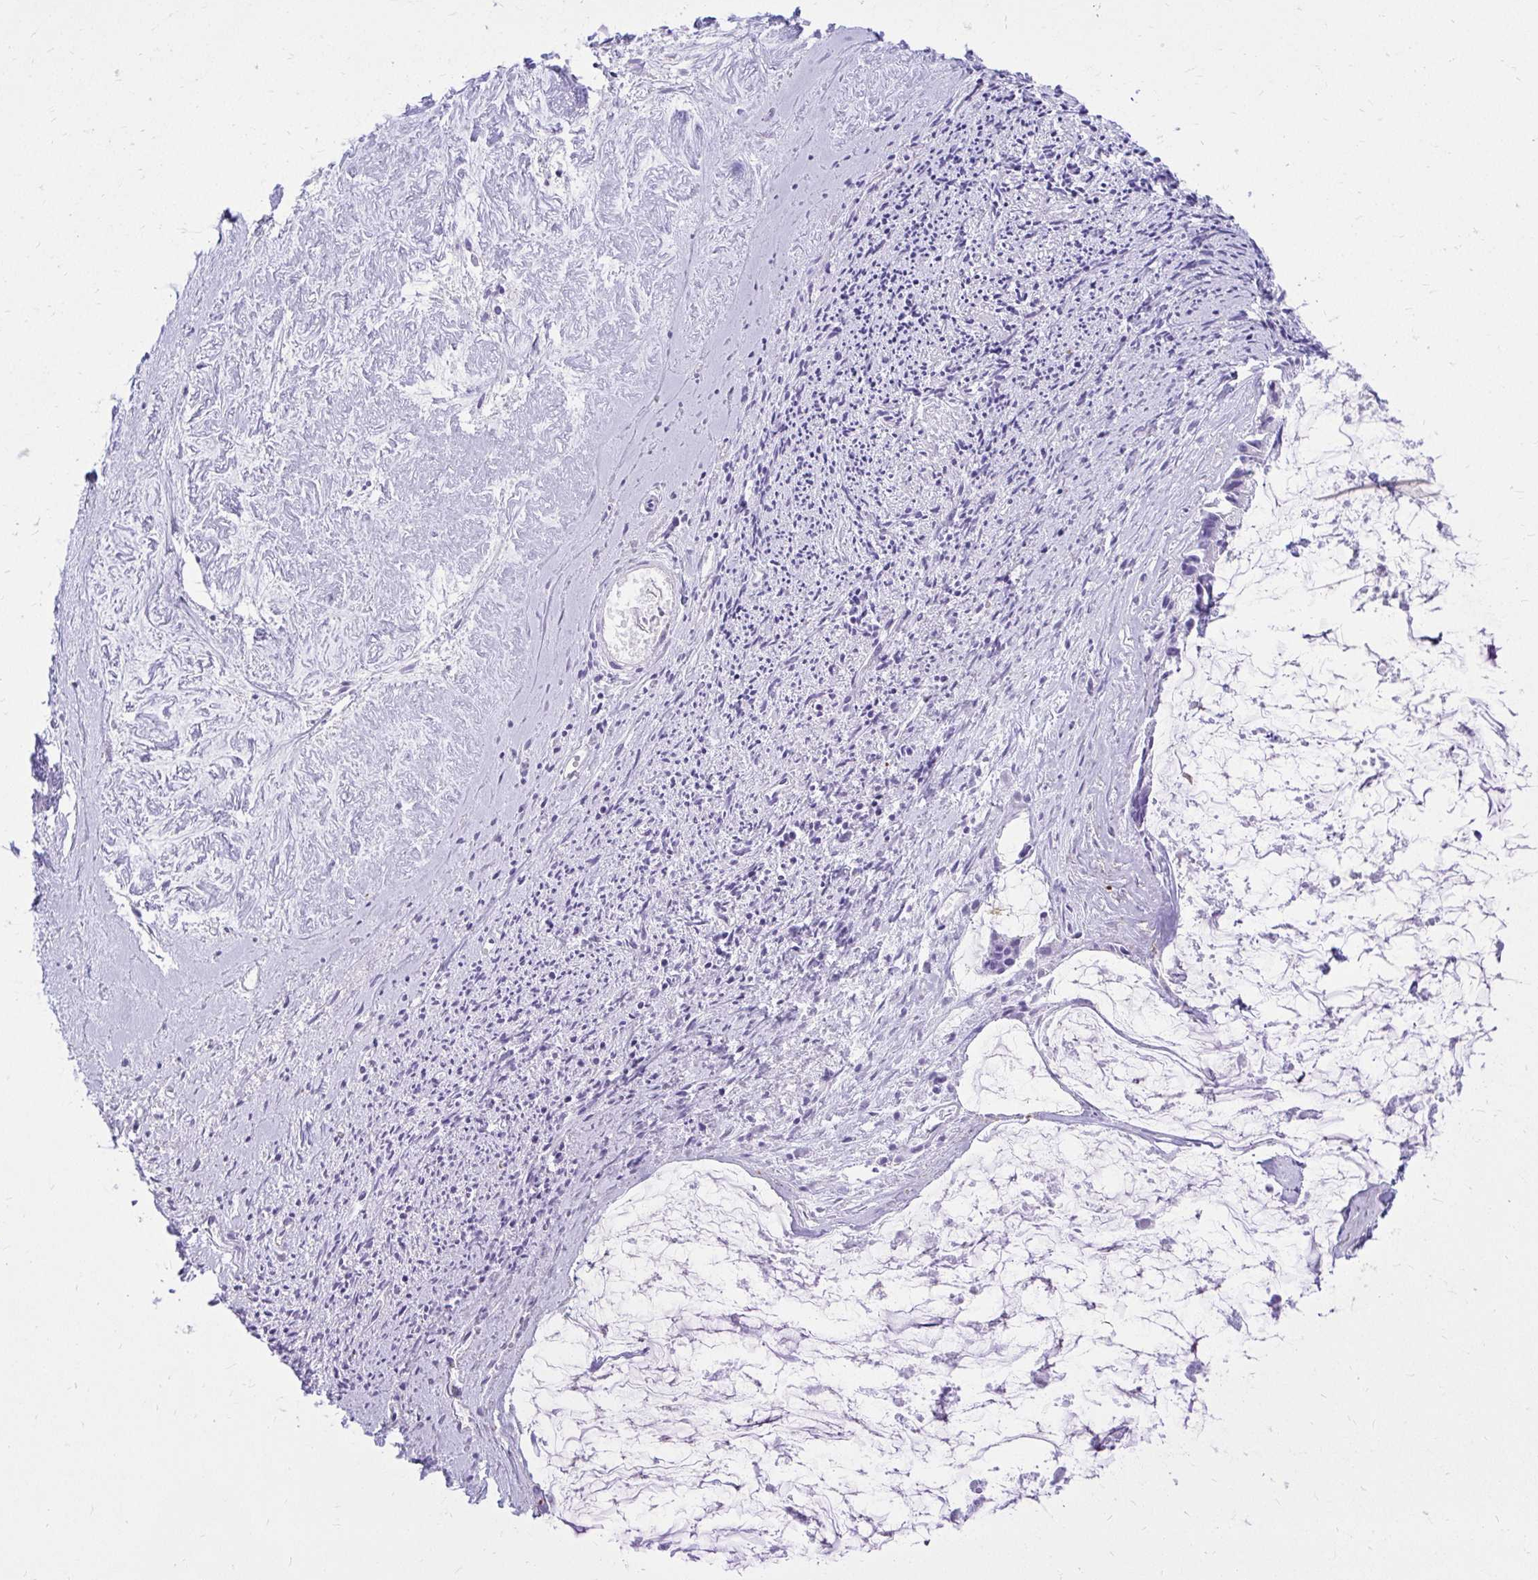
{"staining": {"intensity": "negative", "quantity": "none", "location": "none"}, "tissue": "ovarian cancer", "cell_type": "Tumor cells", "image_type": "cancer", "snomed": [{"axis": "morphology", "description": "Cystadenocarcinoma, mucinous, NOS"}, {"axis": "topography", "description": "Ovary"}], "caption": "Immunohistochemistry (IHC) micrograph of neoplastic tissue: human ovarian cancer (mucinous cystadenocarcinoma) stained with DAB (3,3'-diaminobenzidine) shows no significant protein positivity in tumor cells.", "gene": "GPRIN3", "patient": {"sex": "female", "age": 90}}